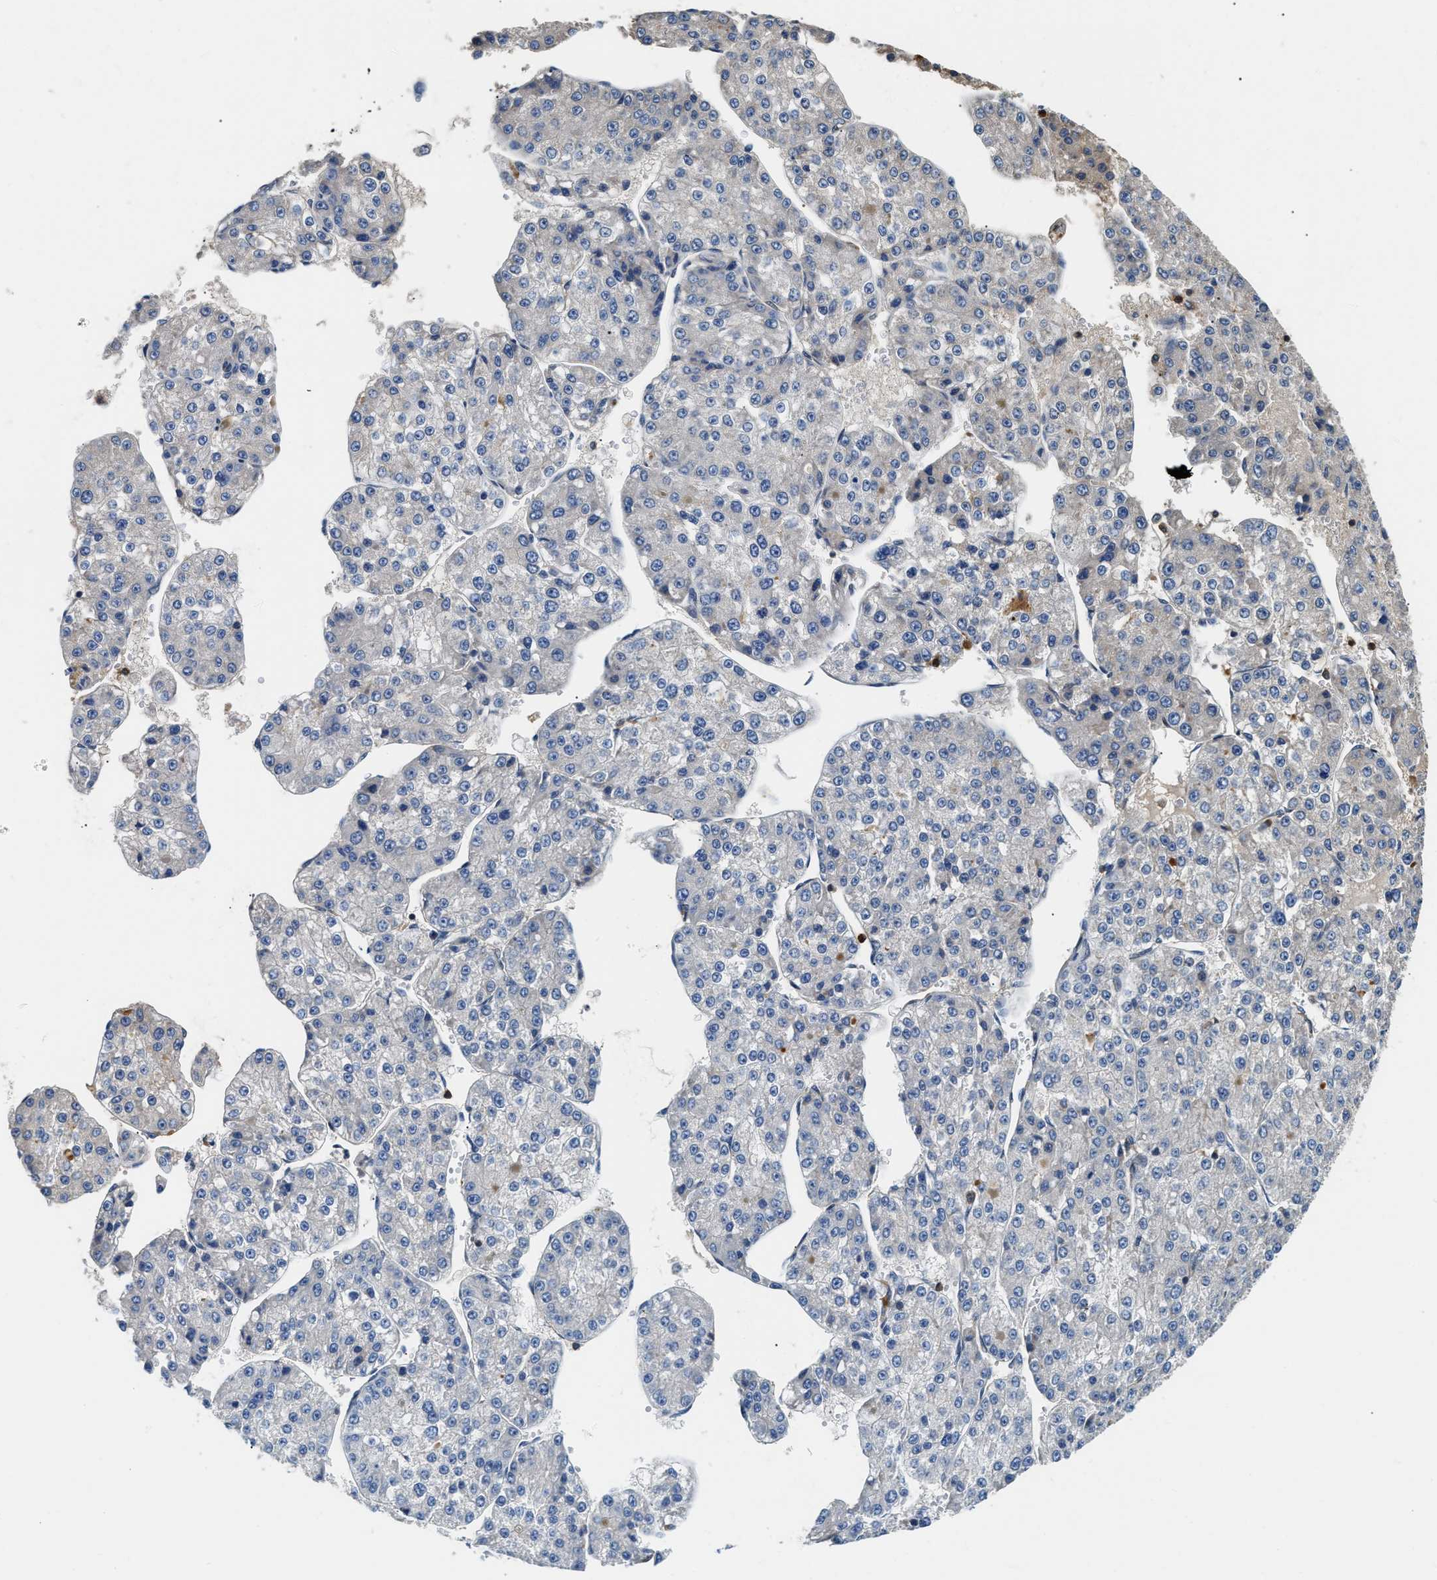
{"staining": {"intensity": "negative", "quantity": "none", "location": "none"}, "tissue": "liver cancer", "cell_type": "Tumor cells", "image_type": "cancer", "snomed": [{"axis": "morphology", "description": "Carcinoma, Hepatocellular, NOS"}, {"axis": "topography", "description": "Liver"}], "caption": "Immunohistochemistry (IHC) micrograph of human hepatocellular carcinoma (liver) stained for a protein (brown), which displays no staining in tumor cells. Nuclei are stained in blue.", "gene": "OSTF1", "patient": {"sex": "female", "age": 73}}